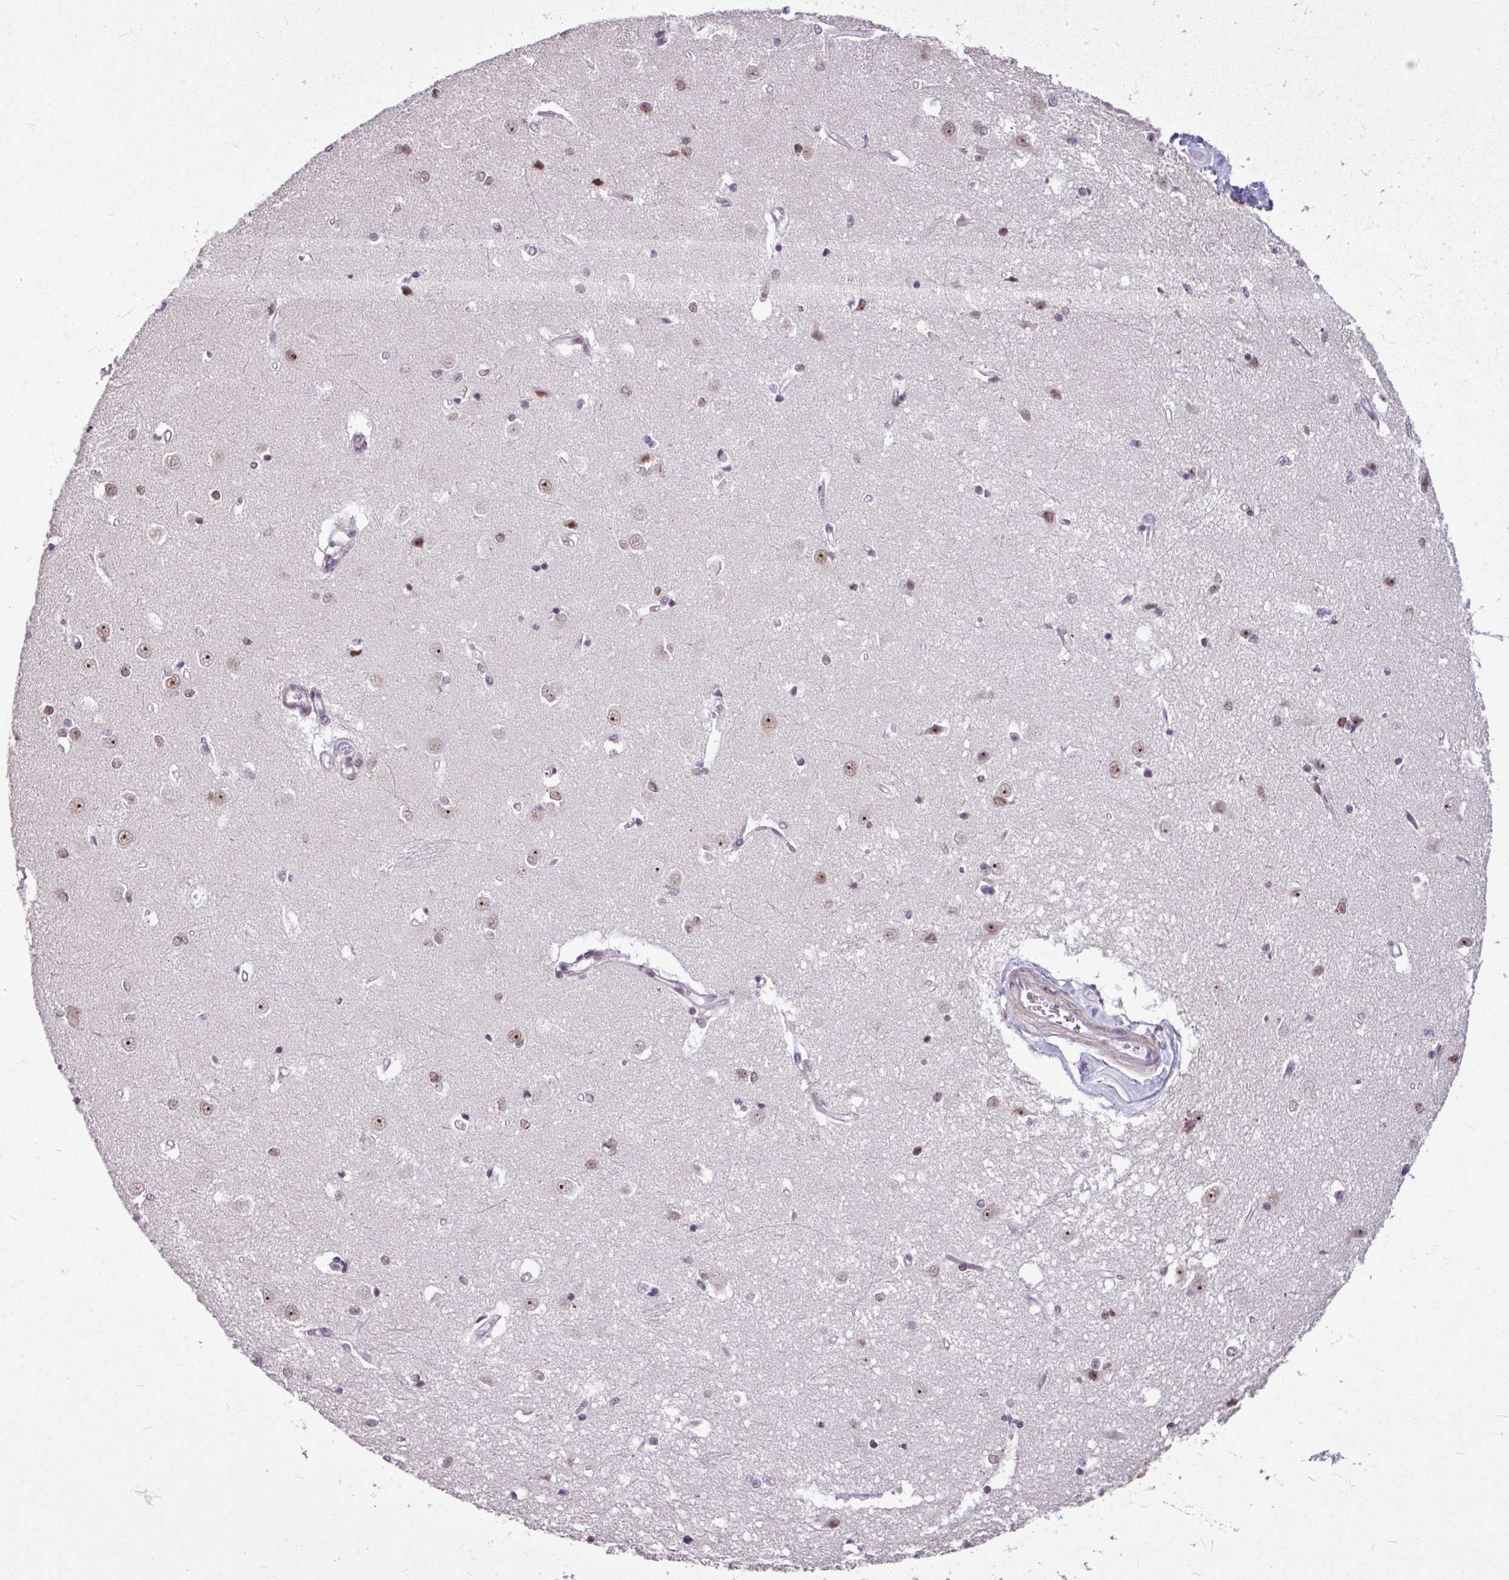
{"staining": {"intensity": "moderate", "quantity": "<25%", "location": "nuclear"}, "tissue": "caudate", "cell_type": "Glial cells", "image_type": "normal", "snomed": [{"axis": "morphology", "description": "Normal tissue, NOS"}, {"axis": "topography", "description": "Lateral ventricle wall"}], "caption": "Glial cells reveal low levels of moderate nuclear staining in about <25% of cells in benign caudate.", "gene": "UTP18", "patient": {"sex": "male", "age": 37}}